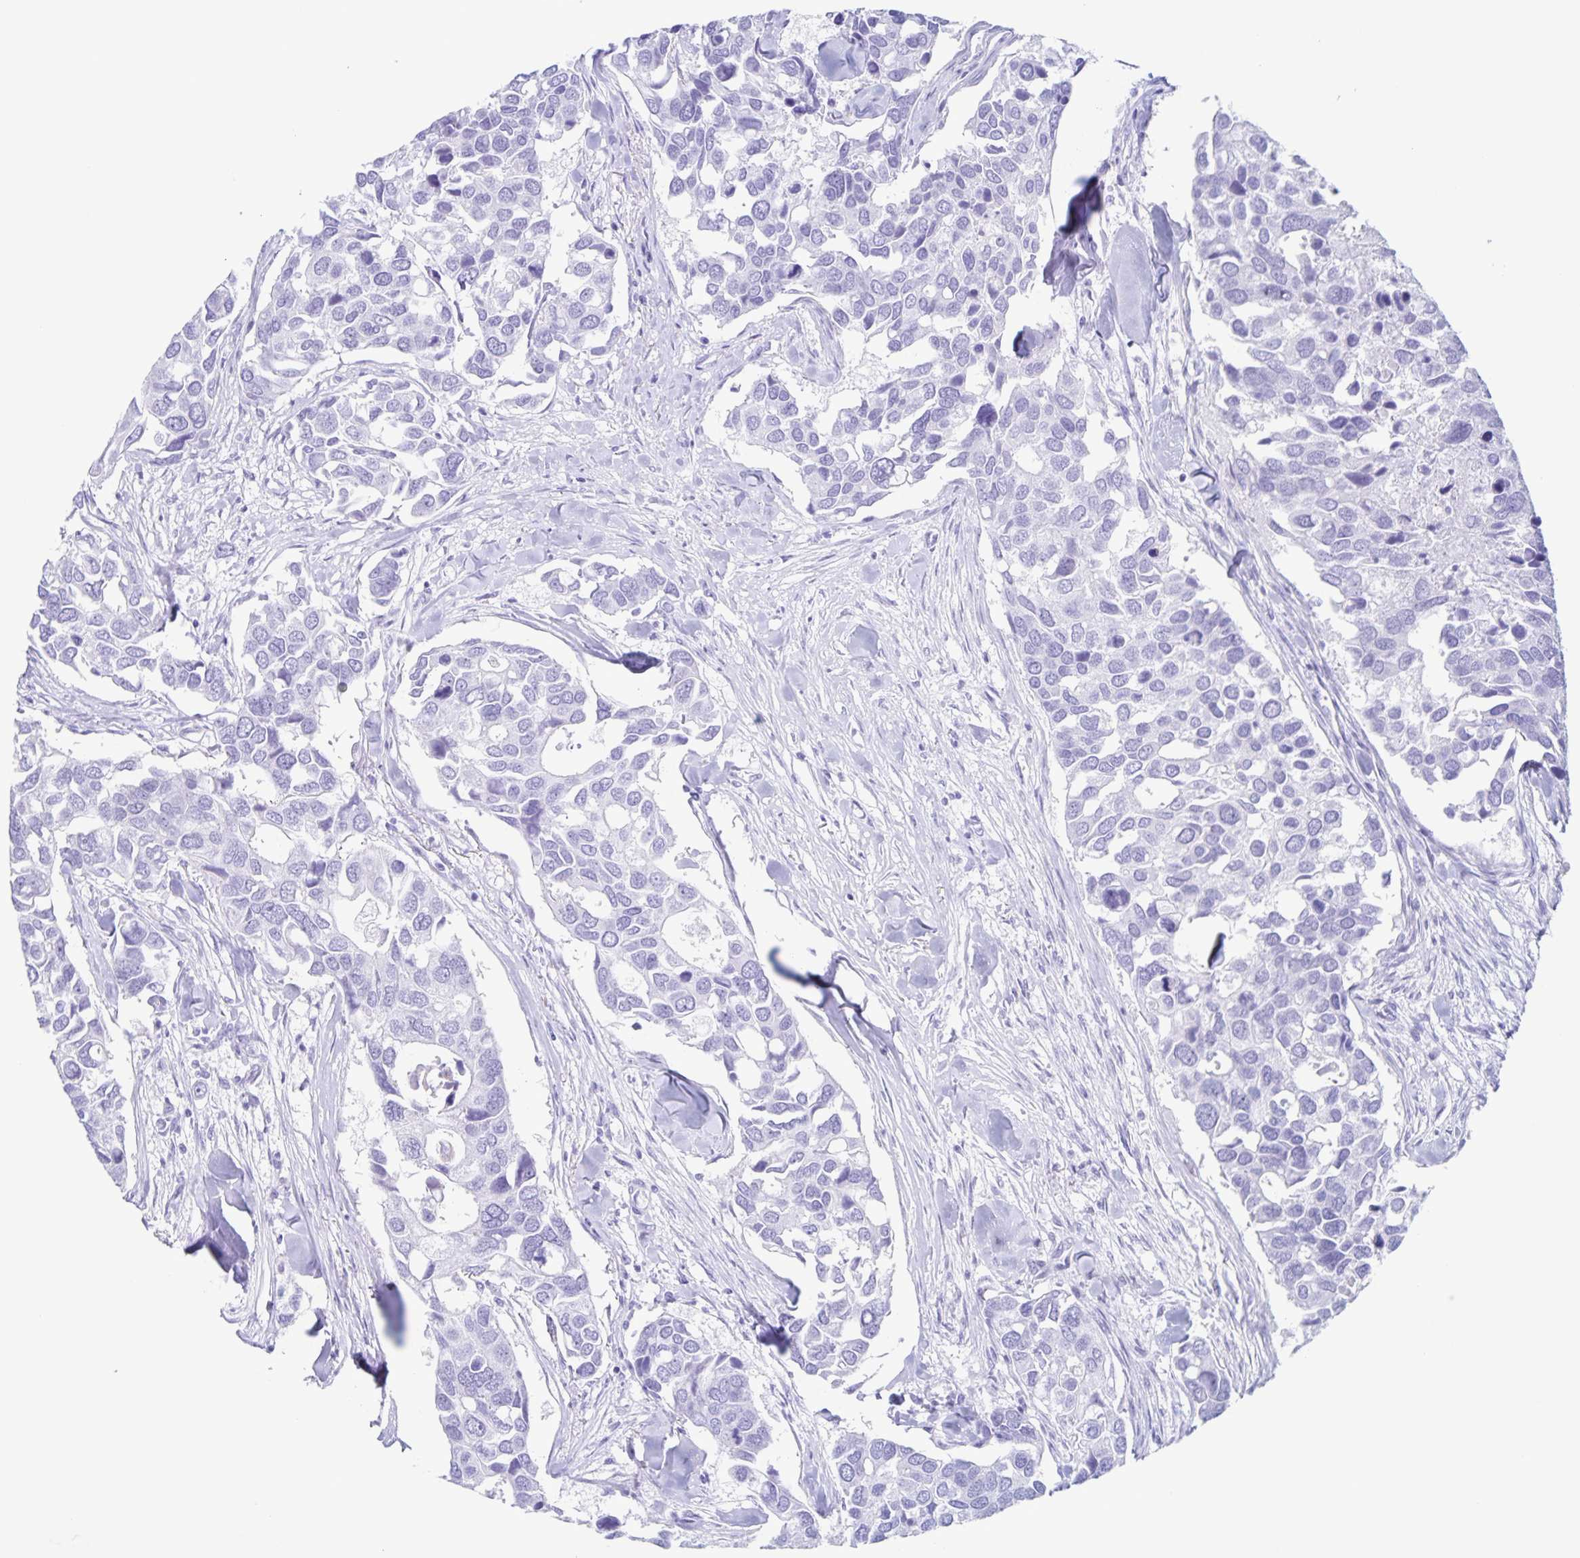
{"staining": {"intensity": "negative", "quantity": "none", "location": "none"}, "tissue": "breast cancer", "cell_type": "Tumor cells", "image_type": "cancer", "snomed": [{"axis": "morphology", "description": "Duct carcinoma"}, {"axis": "topography", "description": "Breast"}], "caption": "A micrograph of breast cancer stained for a protein shows no brown staining in tumor cells.", "gene": "C12orf56", "patient": {"sex": "female", "age": 83}}